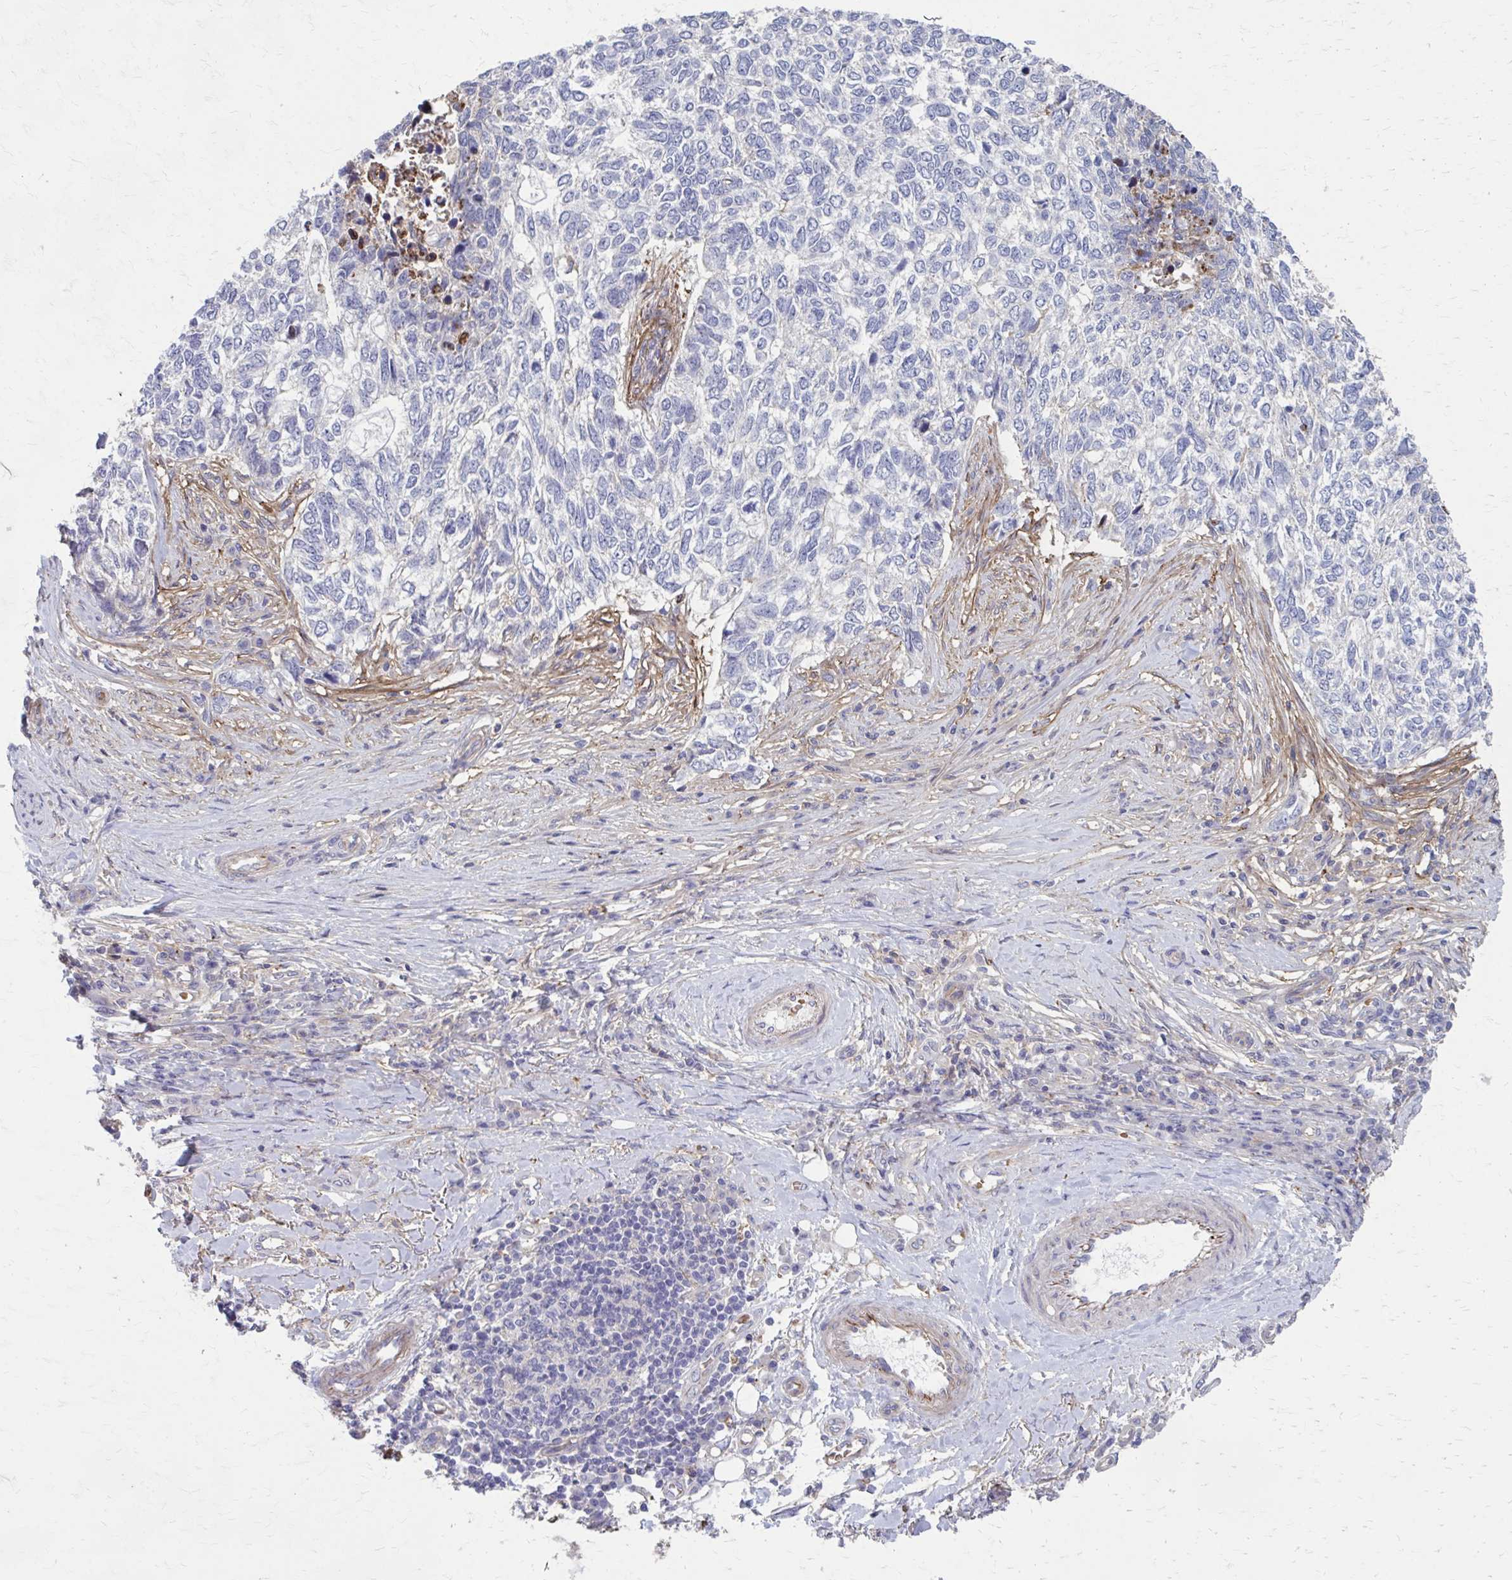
{"staining": {"intensity": "negative", "quantity": "none", "location": "none"}, "tissue": "skin cancer", "cell_type": "Tumor cells", "image_type": "cancer", "snomed": [{"axis": "morphology", "description": "Basal cell carcinoma"}, {"axis": "topography", "description": "Skin"}], "caption": "This is an immunohistochemistry histopathology image of human skin basal cell carcinoma. There is no positivity in tumor cells.", "gene": "MMP14", "patient": {"sex": "female", "age": 65}}